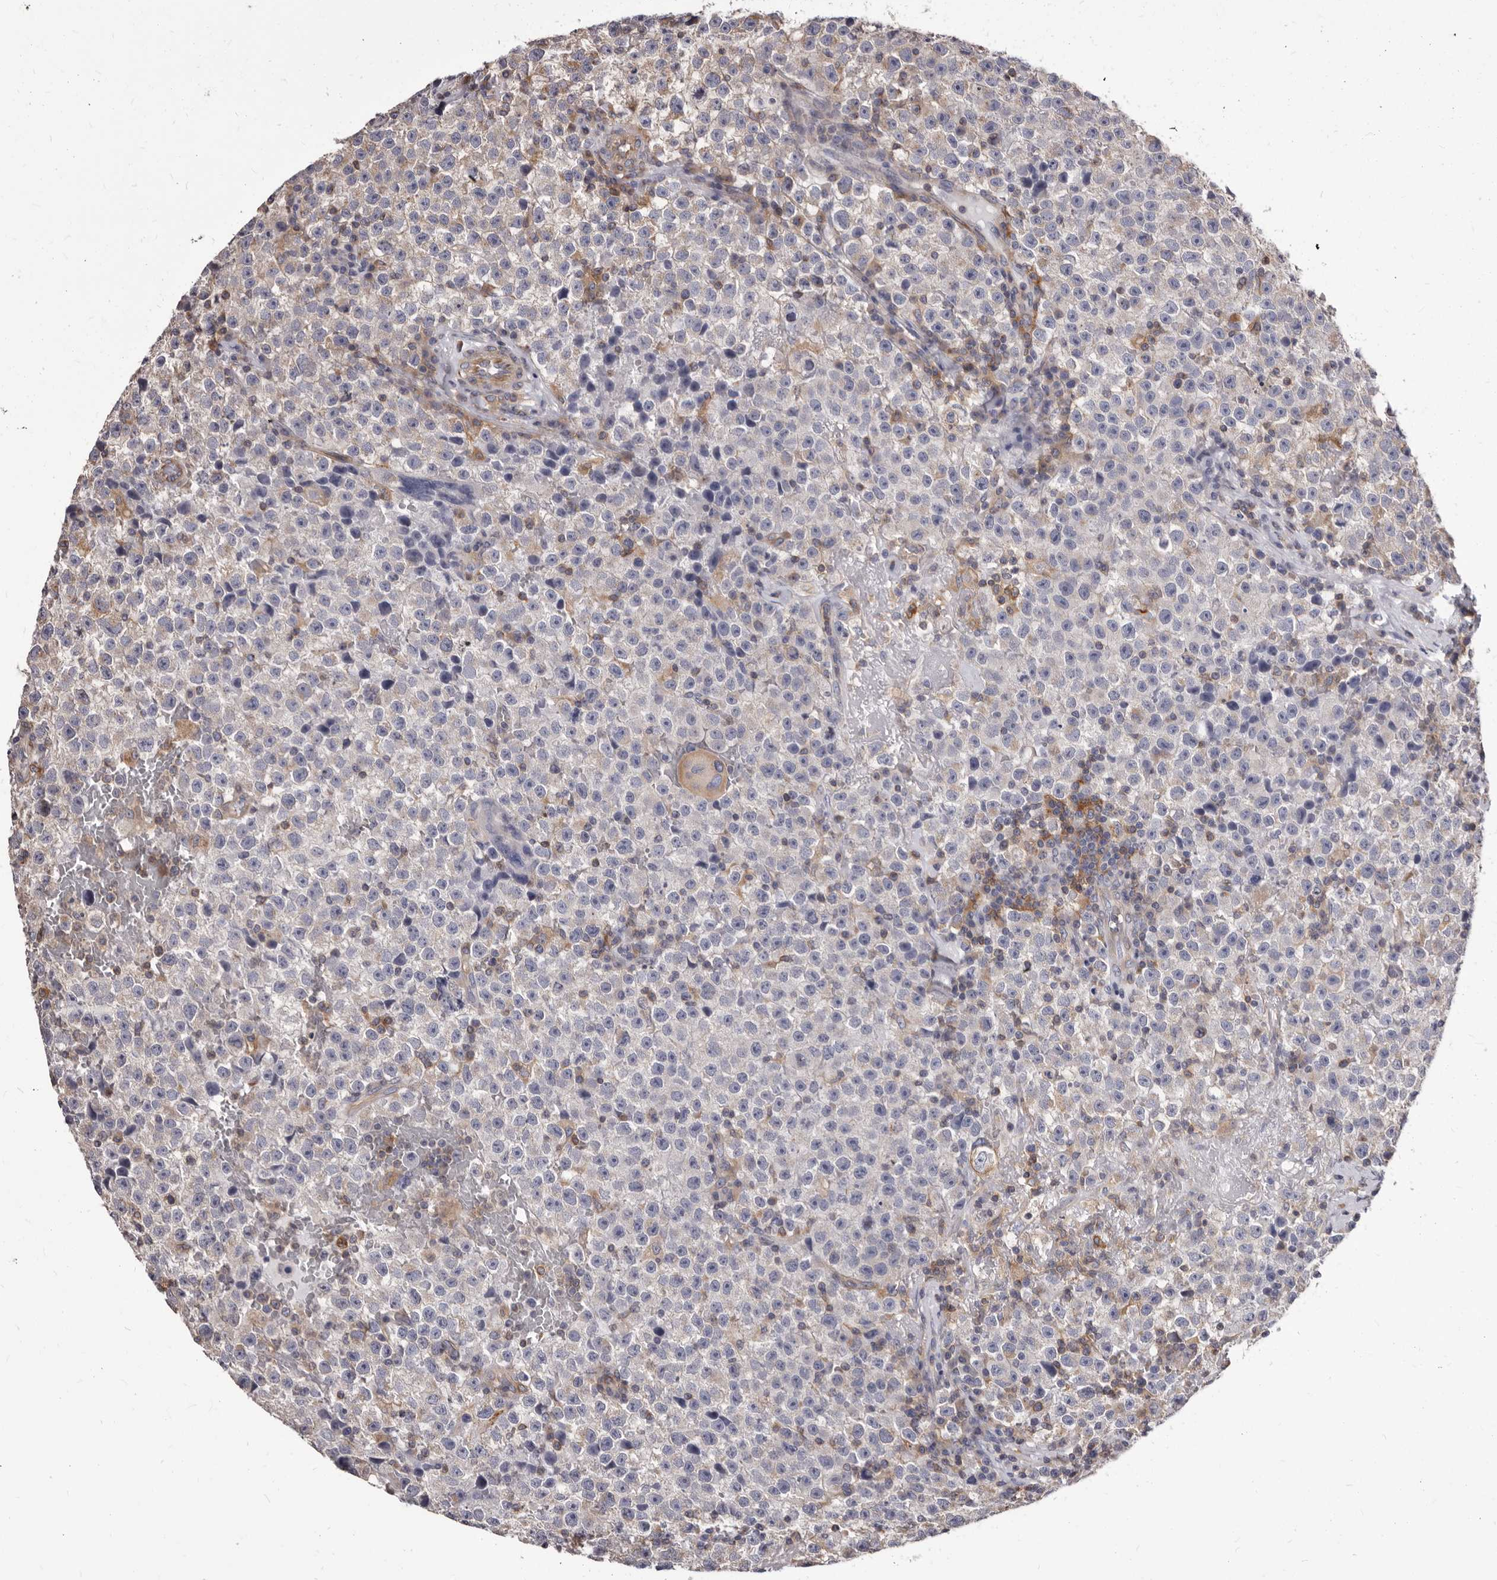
{"staining": {"intensity": "weak", "quantity": "<25%", "location": "cytoplasmic/membranous"}, "tissue": "testis cancer", "cell_type": "Tumor cells", "image_type": "cancer", "snomed": [{"axis": "morphology", "description": "Seminoma, NOS"}, {"axis": "topography", "description": "Testis"}], "caption": "A micrograph of testis cancer (seminoma) stained for a protein displays no brown staining in tumor cells. (Stains: DAB immunohistochemistry (IHC) with hematoxylin counter stain, Microscopy: brightfield microscopy at high magnification).", "gene": "NIBAN1", "patient": {"sex": "male", "age": 22}}